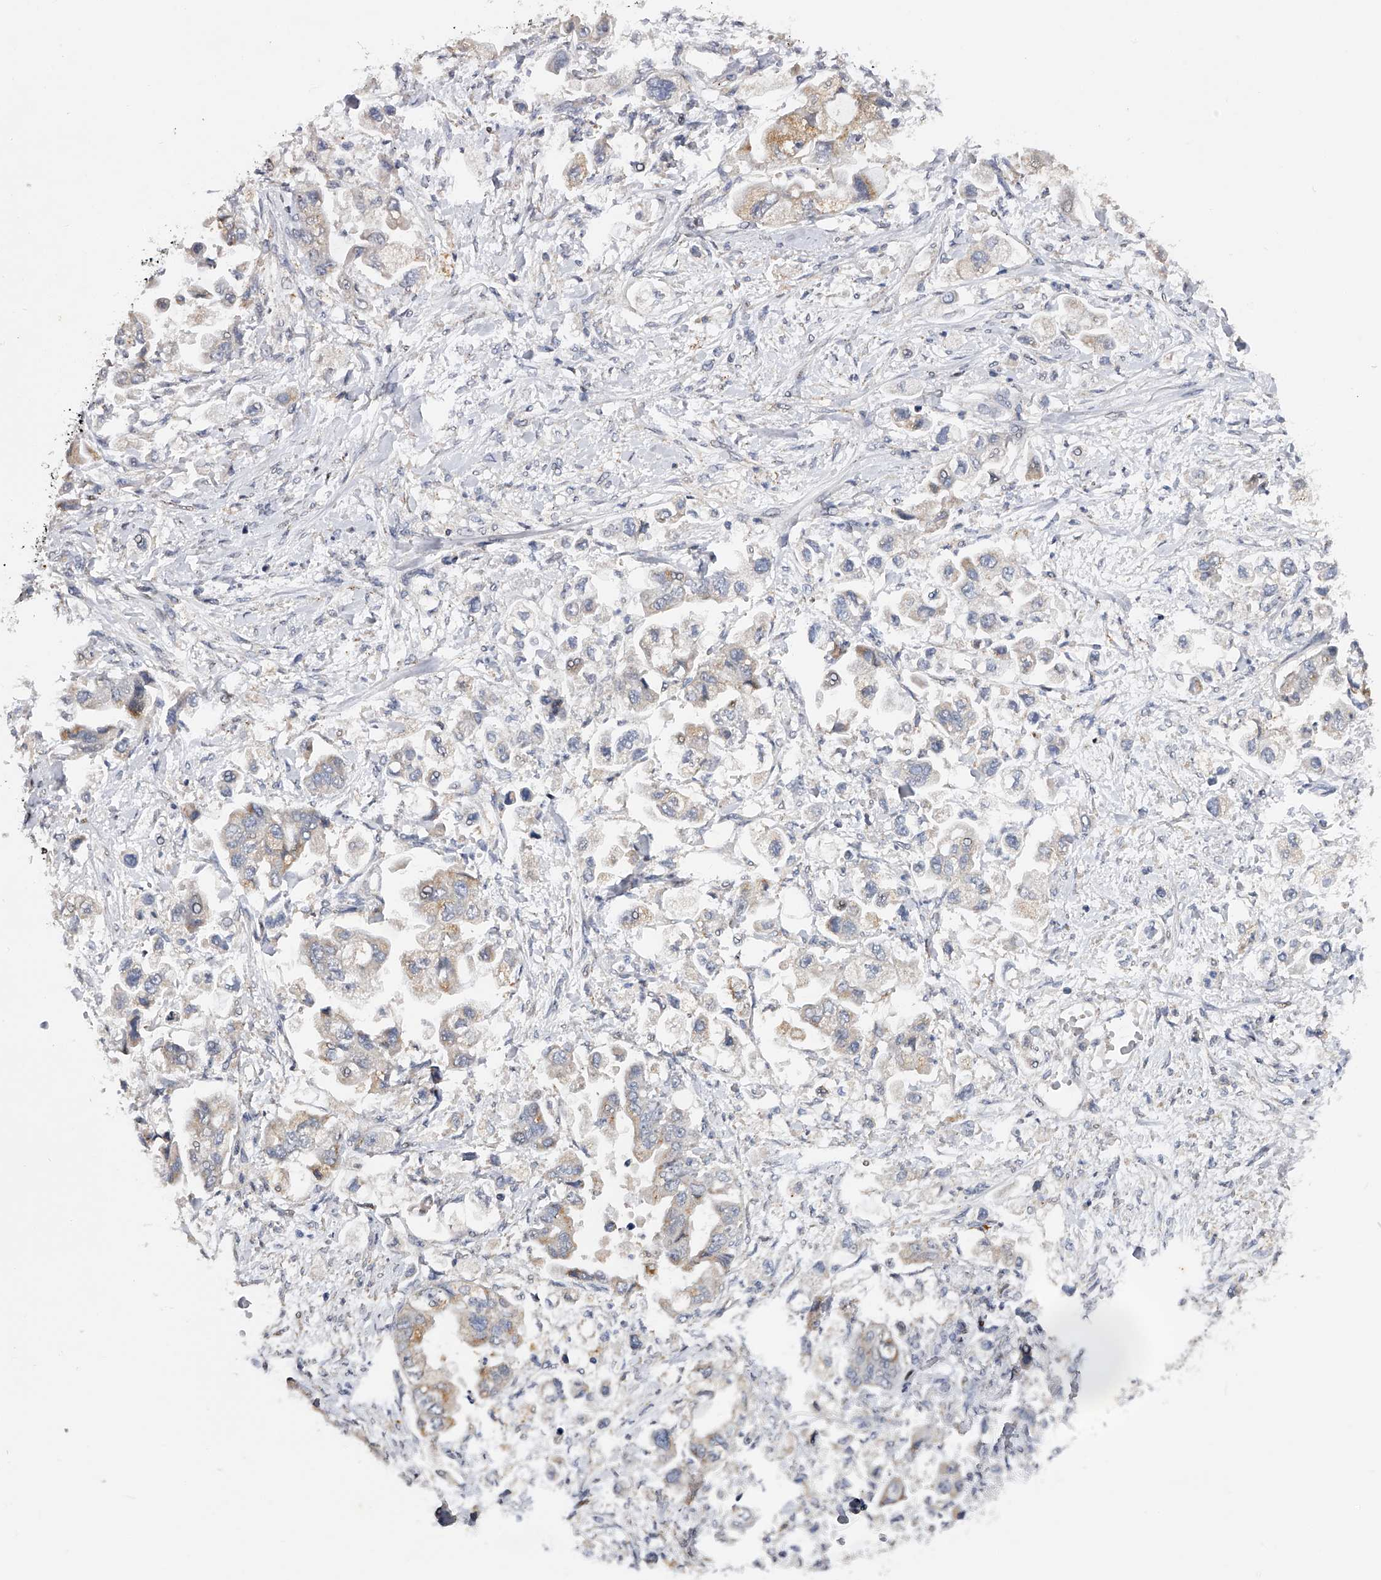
{"staining": {"intensity": "weak", "quantity": "<25%", "location": "cytoplasmic/membranous"}, "tissue": "stomach cancer", "cell_type": "Tumor cells", "image_type": "cancer", "snomed": [{"axis": "morphology", "description": "Adenocarcinoma, NOS"}, {"axis": "topography", "description": "Stomach"}], "caption": "Stomach adenocarcinoma stained for a protein using immunohistochemistry (IHC) exhibits no staining tumor cells.", "gene": "RWDD2A", "patient": {"sex": "male", "age": 62}}